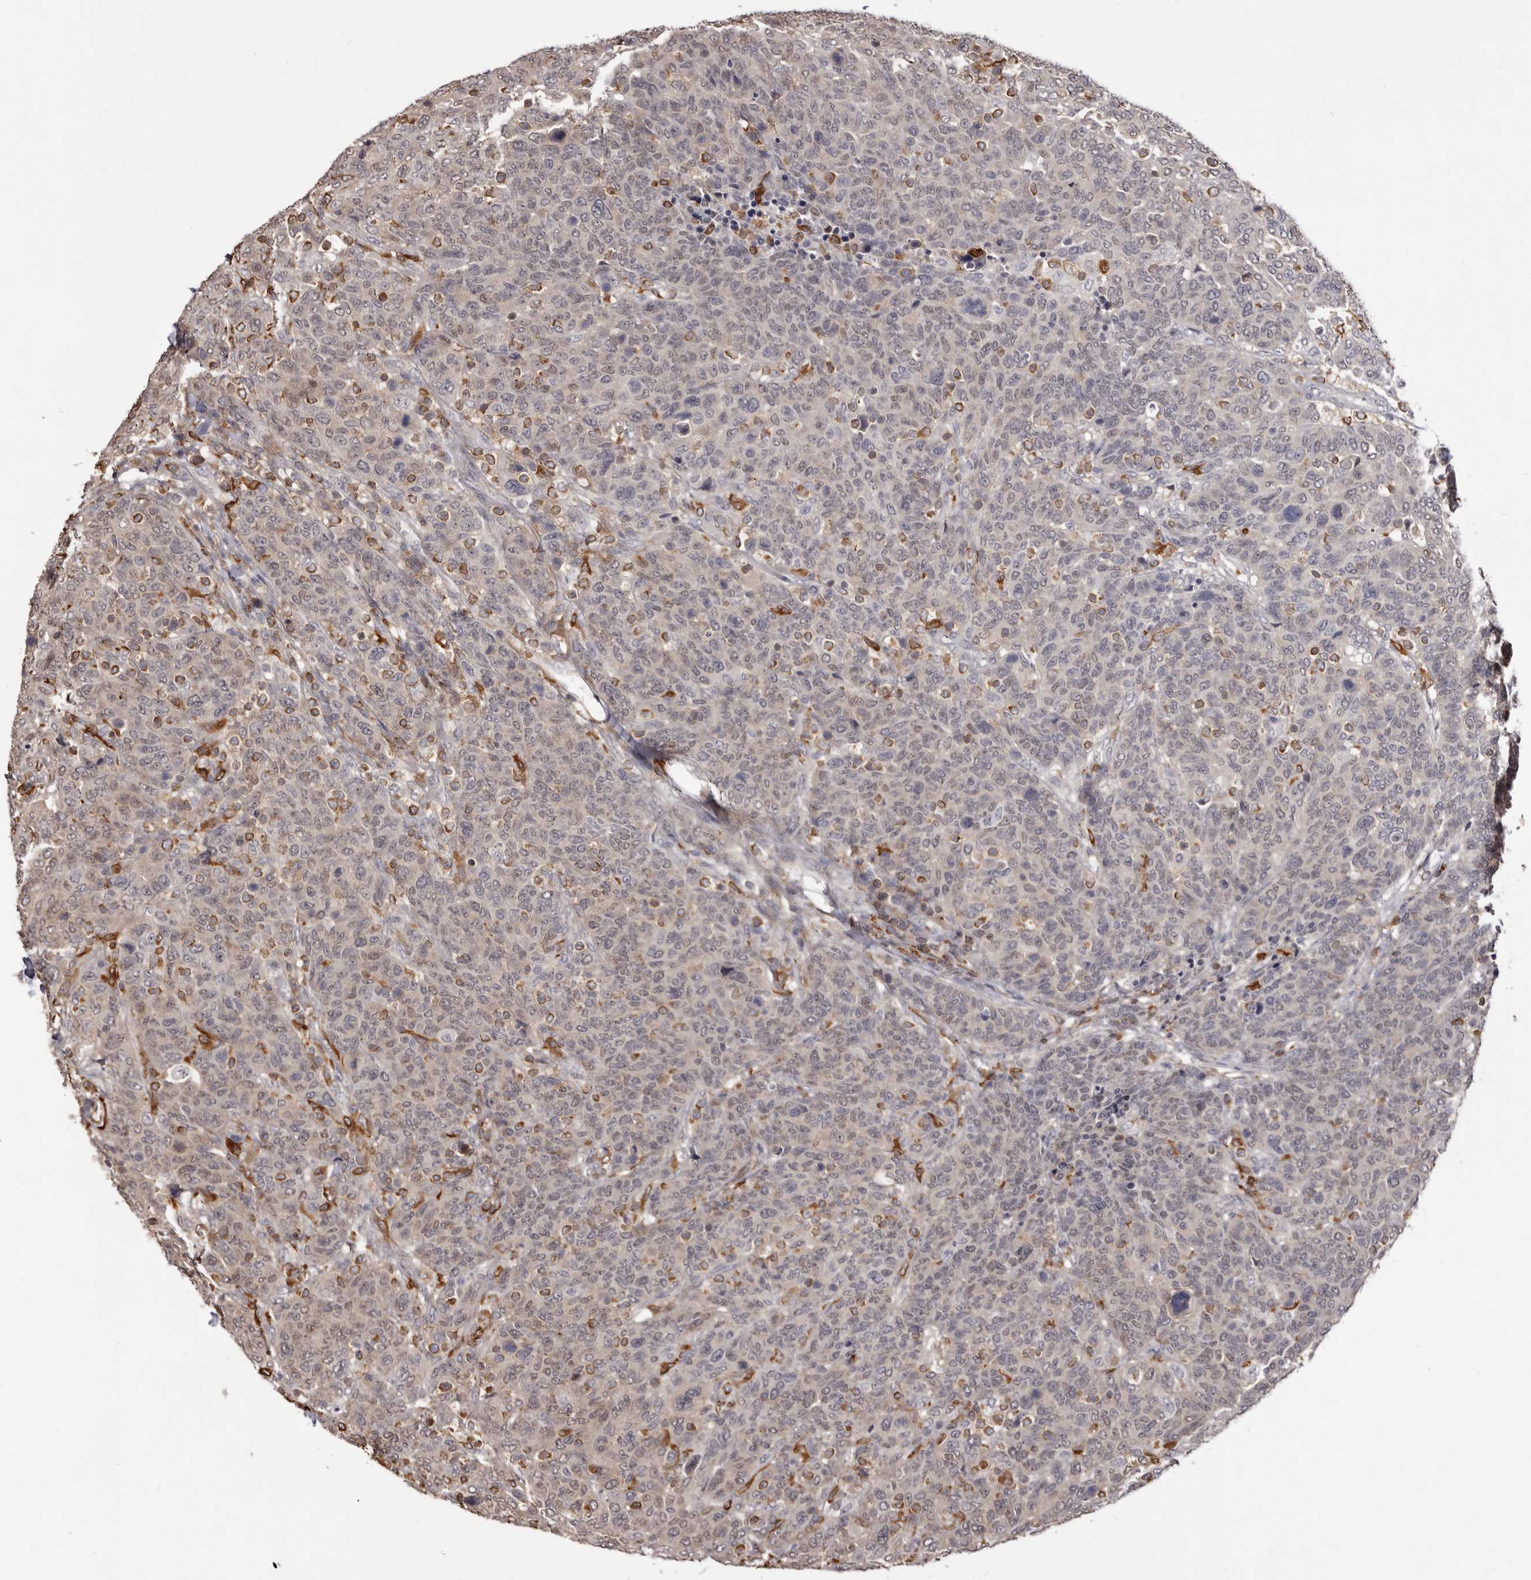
{"staining": {"intensity": "negative", "quantity": "none", "location": "none"}, "tissue": "breast cancer", "cell_type": "Tumor cells", "image_type": "cancer", "snomed": [{"axis": "morphology", "description": "Duct carcinoma"}, {"axis": "topography", "description": "Breast"}], "caption": "Breast cancer (intraductal carcinoma) stained for a protein using IHC reveals no expression tumor cells.", "gene": "TNNI1", "patient": {"sex": "female", "age": 37}}